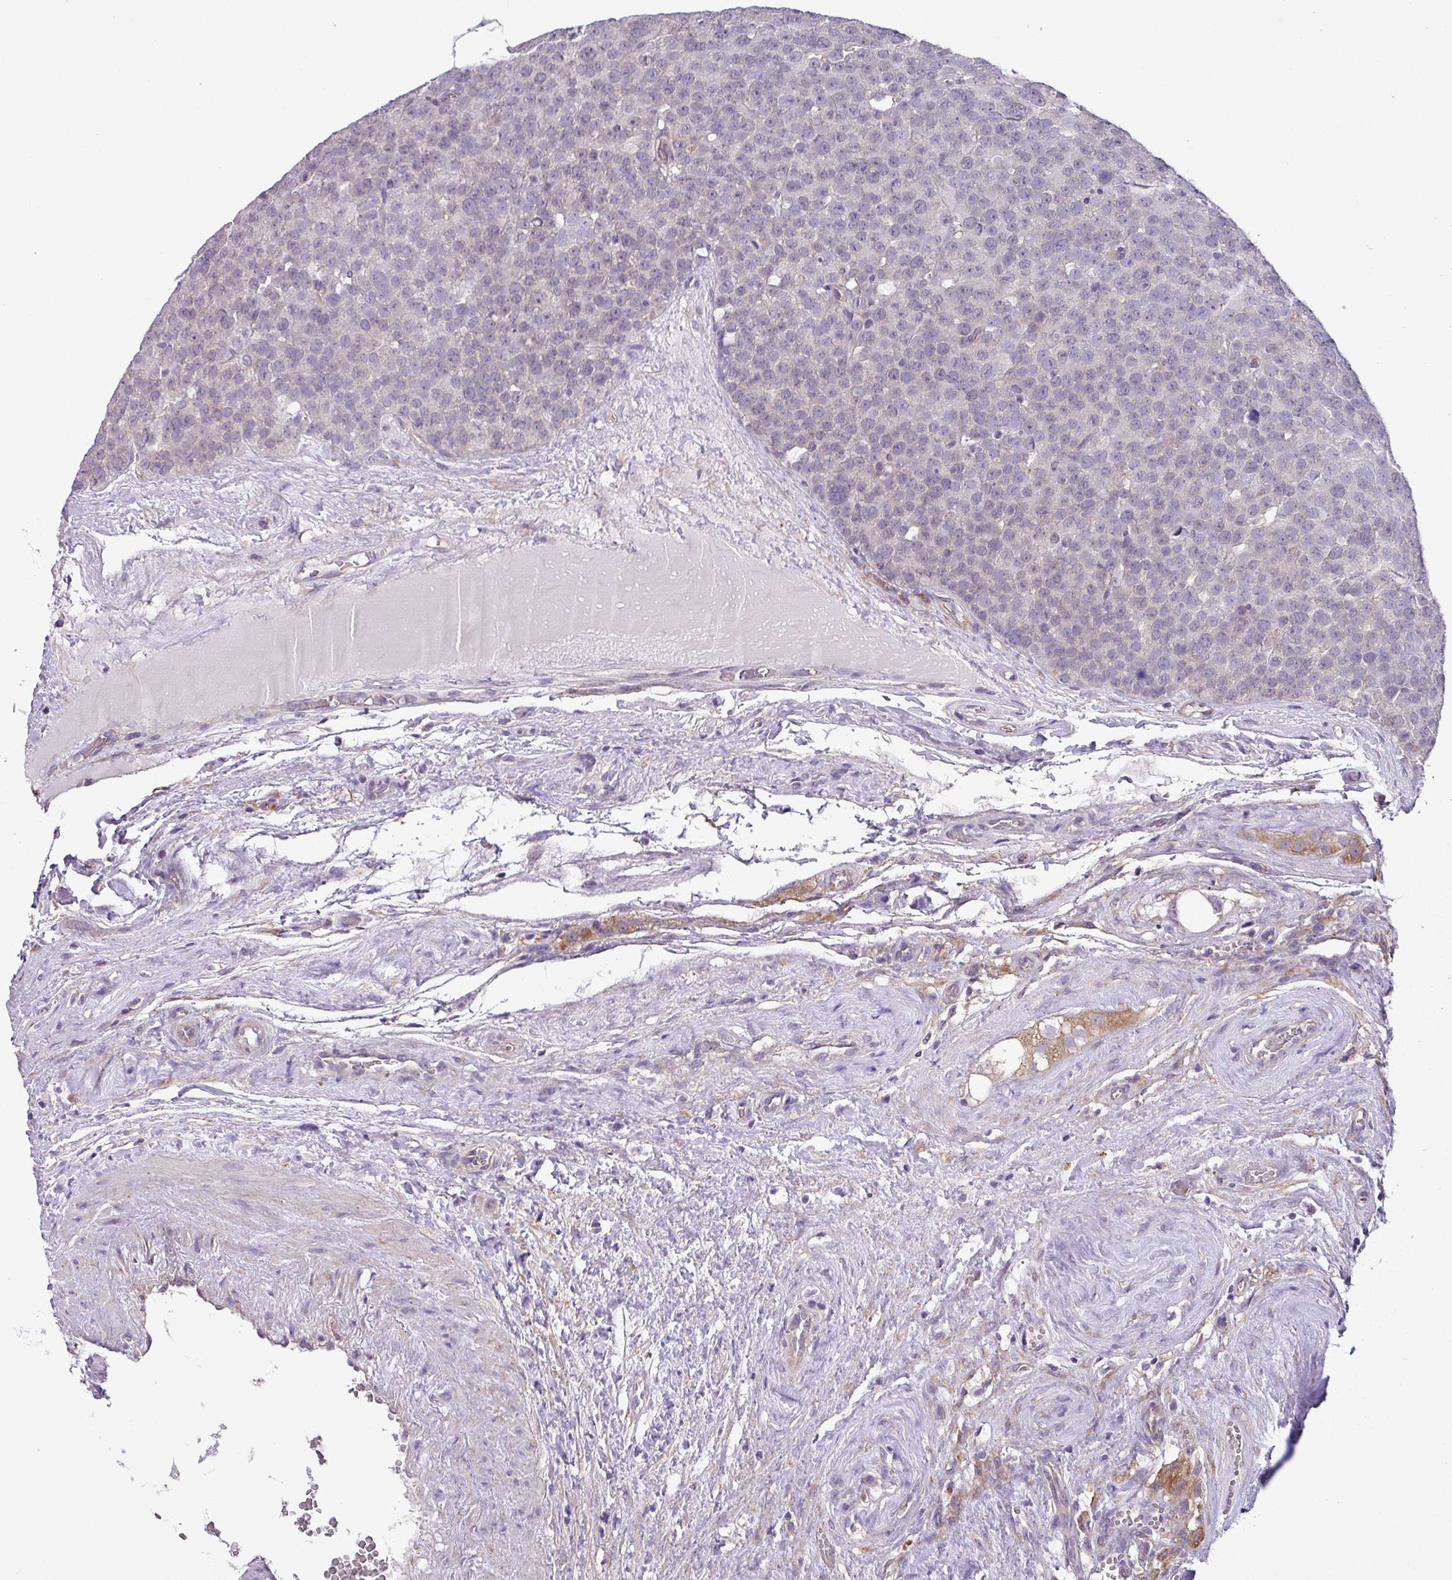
{"staining": {"intensity": "negative", "quantity": "none", "location": "none"}, "tissue": "testis cancer", "cell_type": "Tumor cells", "image_type": "cancer", "snomed": [{"axis": "morphology", "description": "Seminoma, NOS"}, {"axis": "topography", "description": "Testis"}], "caption": "This histopathology image is of testis cancer (seminoma) stained with immunohistochemistry (IHC) to label a protein in brown with the nuclei are counter-stained blue. There is no staining in tumor cells.", "gene": "SLC23A2", "patient": {"sex": "male", "age": 71}}